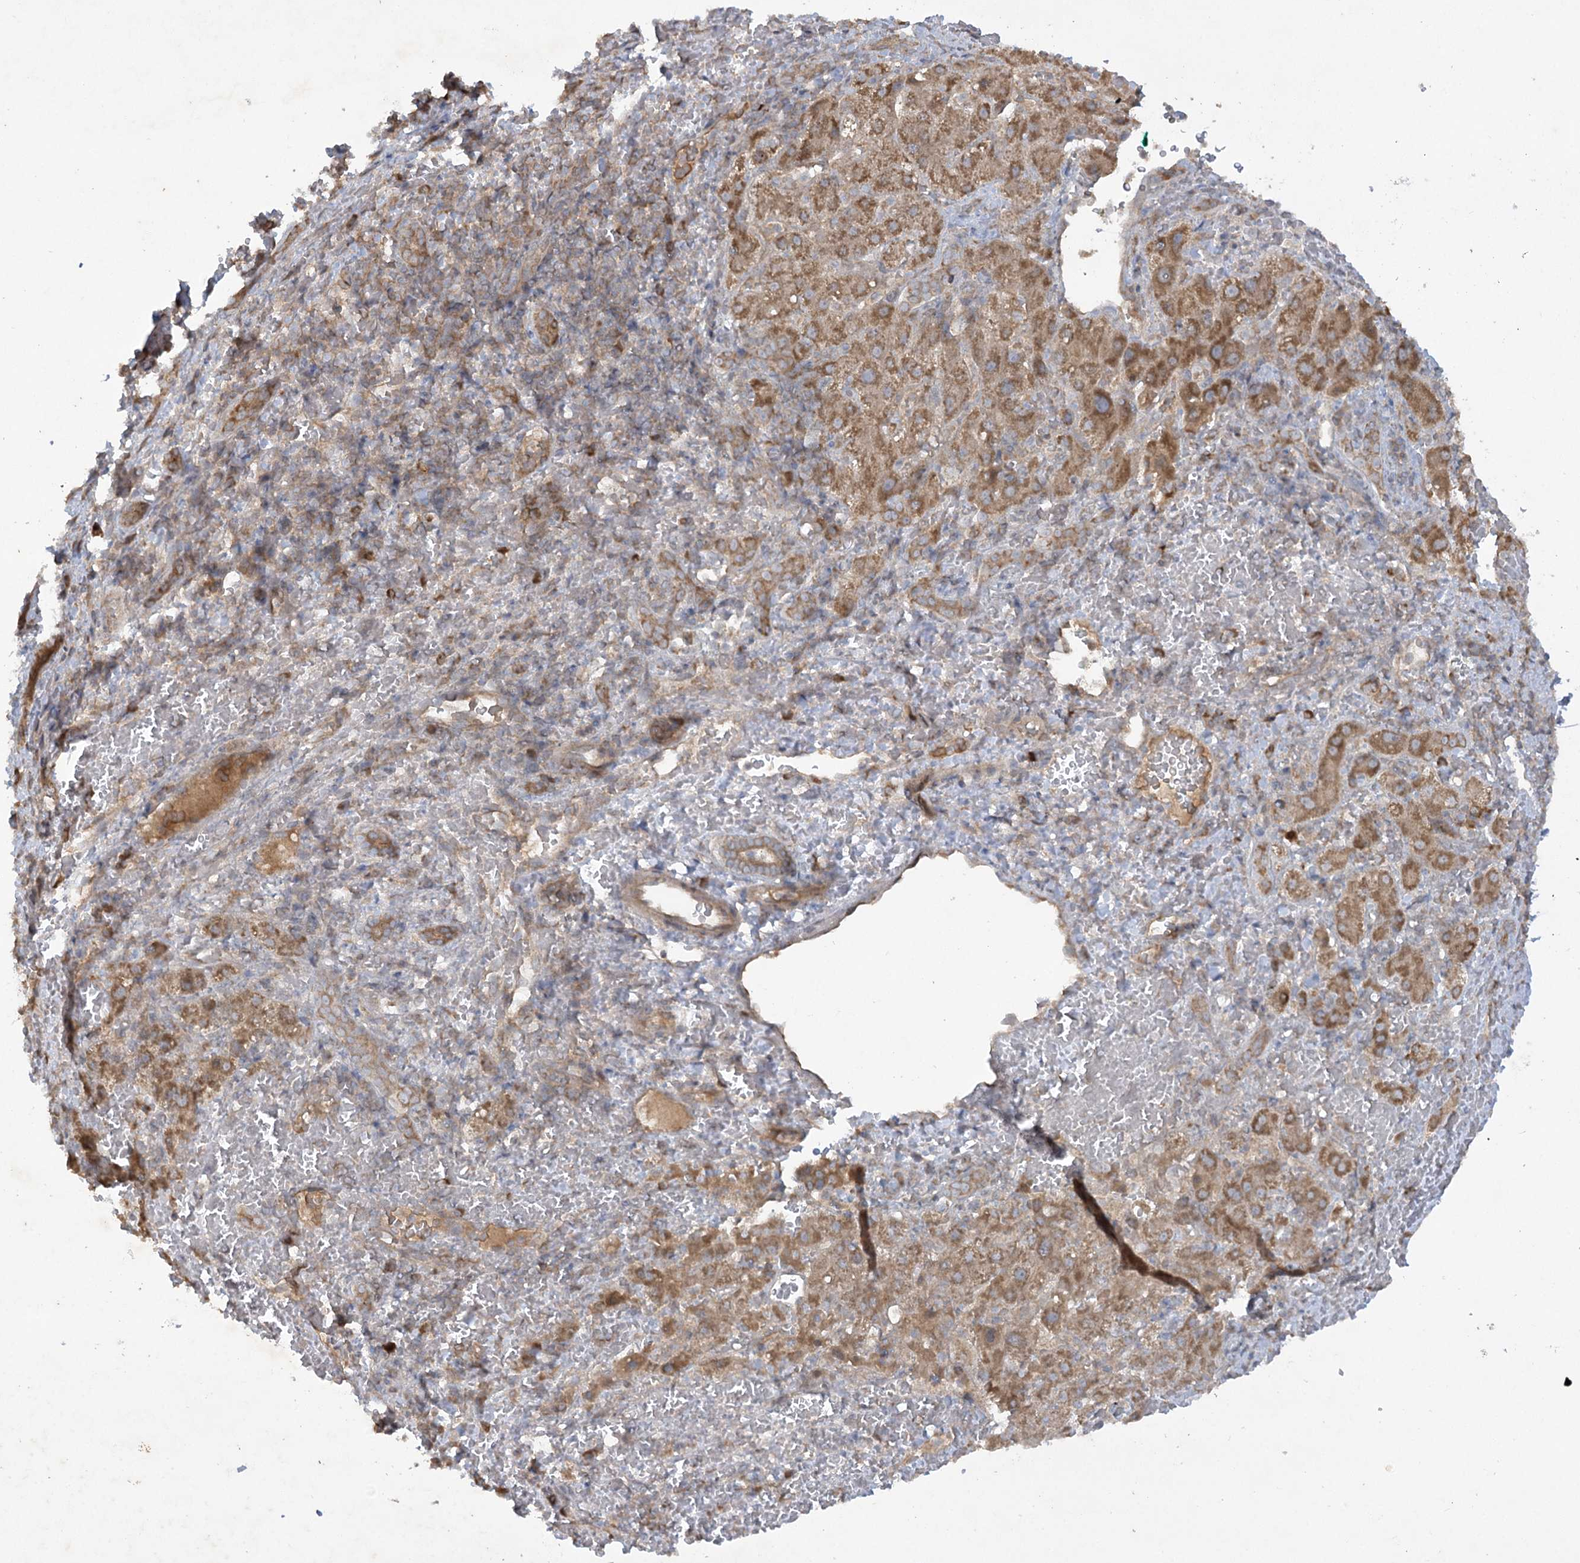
{"staining": {"intensity": "moderate", "quantity": ">75%", "location": "cytoplasmic/membranous"}, "tissue": "liver cancer", "cell_type": "Tumor cells", "image_type": "cancer", "snomed": [{"axis": "morphology", "description": "Carcinoma, Hepatocellular, NOS"}, {"axis": "topography", "description": "Liver"}], "caption": "The photomicrograph demonstrates a brown stain indicating the presence of a protein in the cytoplasmic/membranous of tumor cells in hepatocellular carcinoma (liver).", "gene": "TRAF3IP1", "patient": {"sex": "male", "age": 57}}